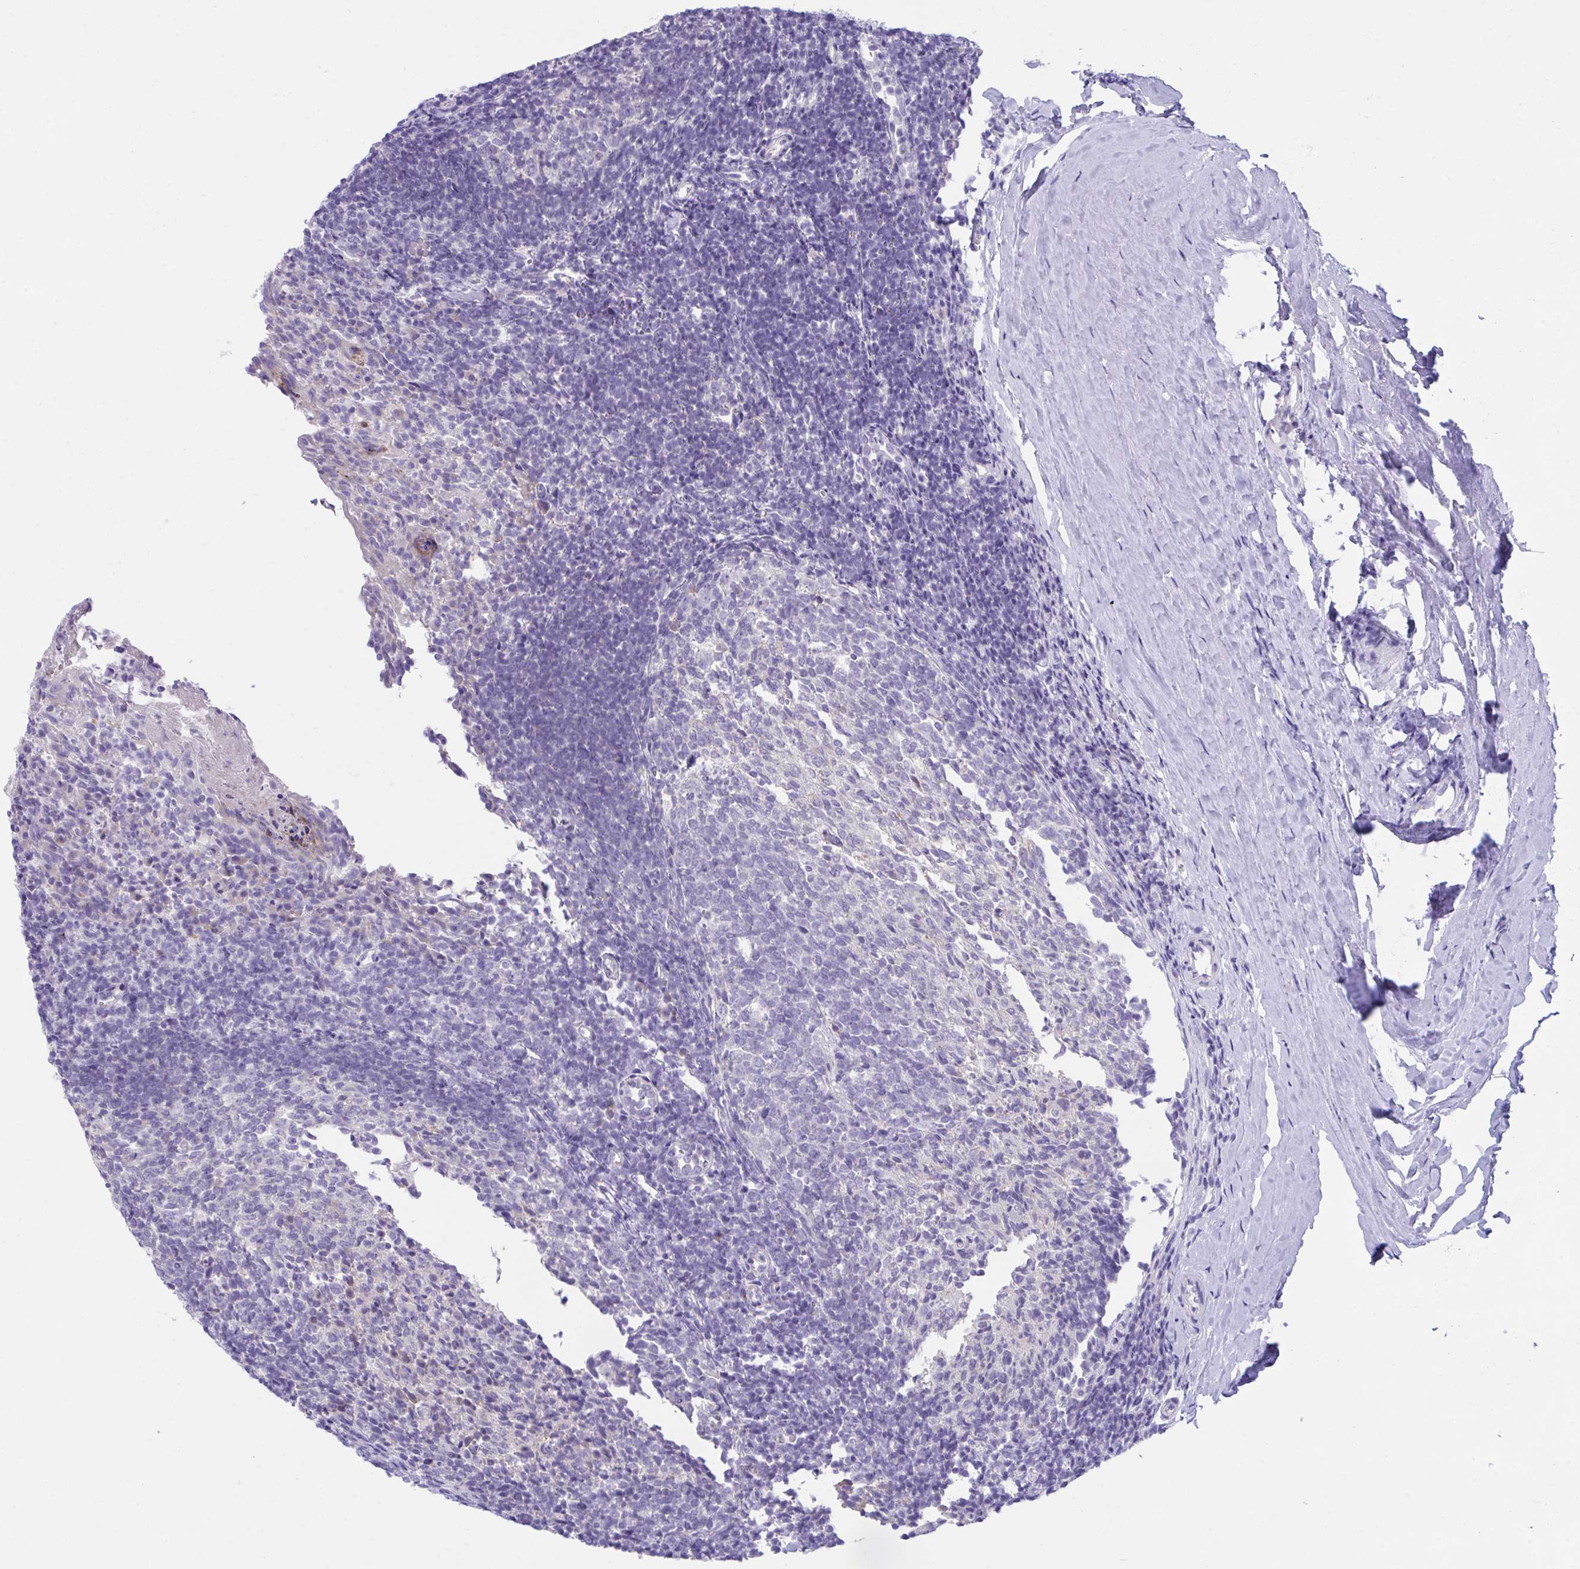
{"staining": {"intensity": "negative", "quantity": "none", "location": "none"}, "tissue": "tonsil", "cell_type": "Germinal center cells", "image_type": "normal", "snomed": [{"axis": "morphology", "description": "Normal tissue, NOS"}, {"axis": "topography", "description": "Tonsil"}], "caption": "Human tonsil stained for a protein using IHC shows no staining in germinal center cells.", "gene": "TMEM106B", "patient": {"sex": "female", "age": 10}}